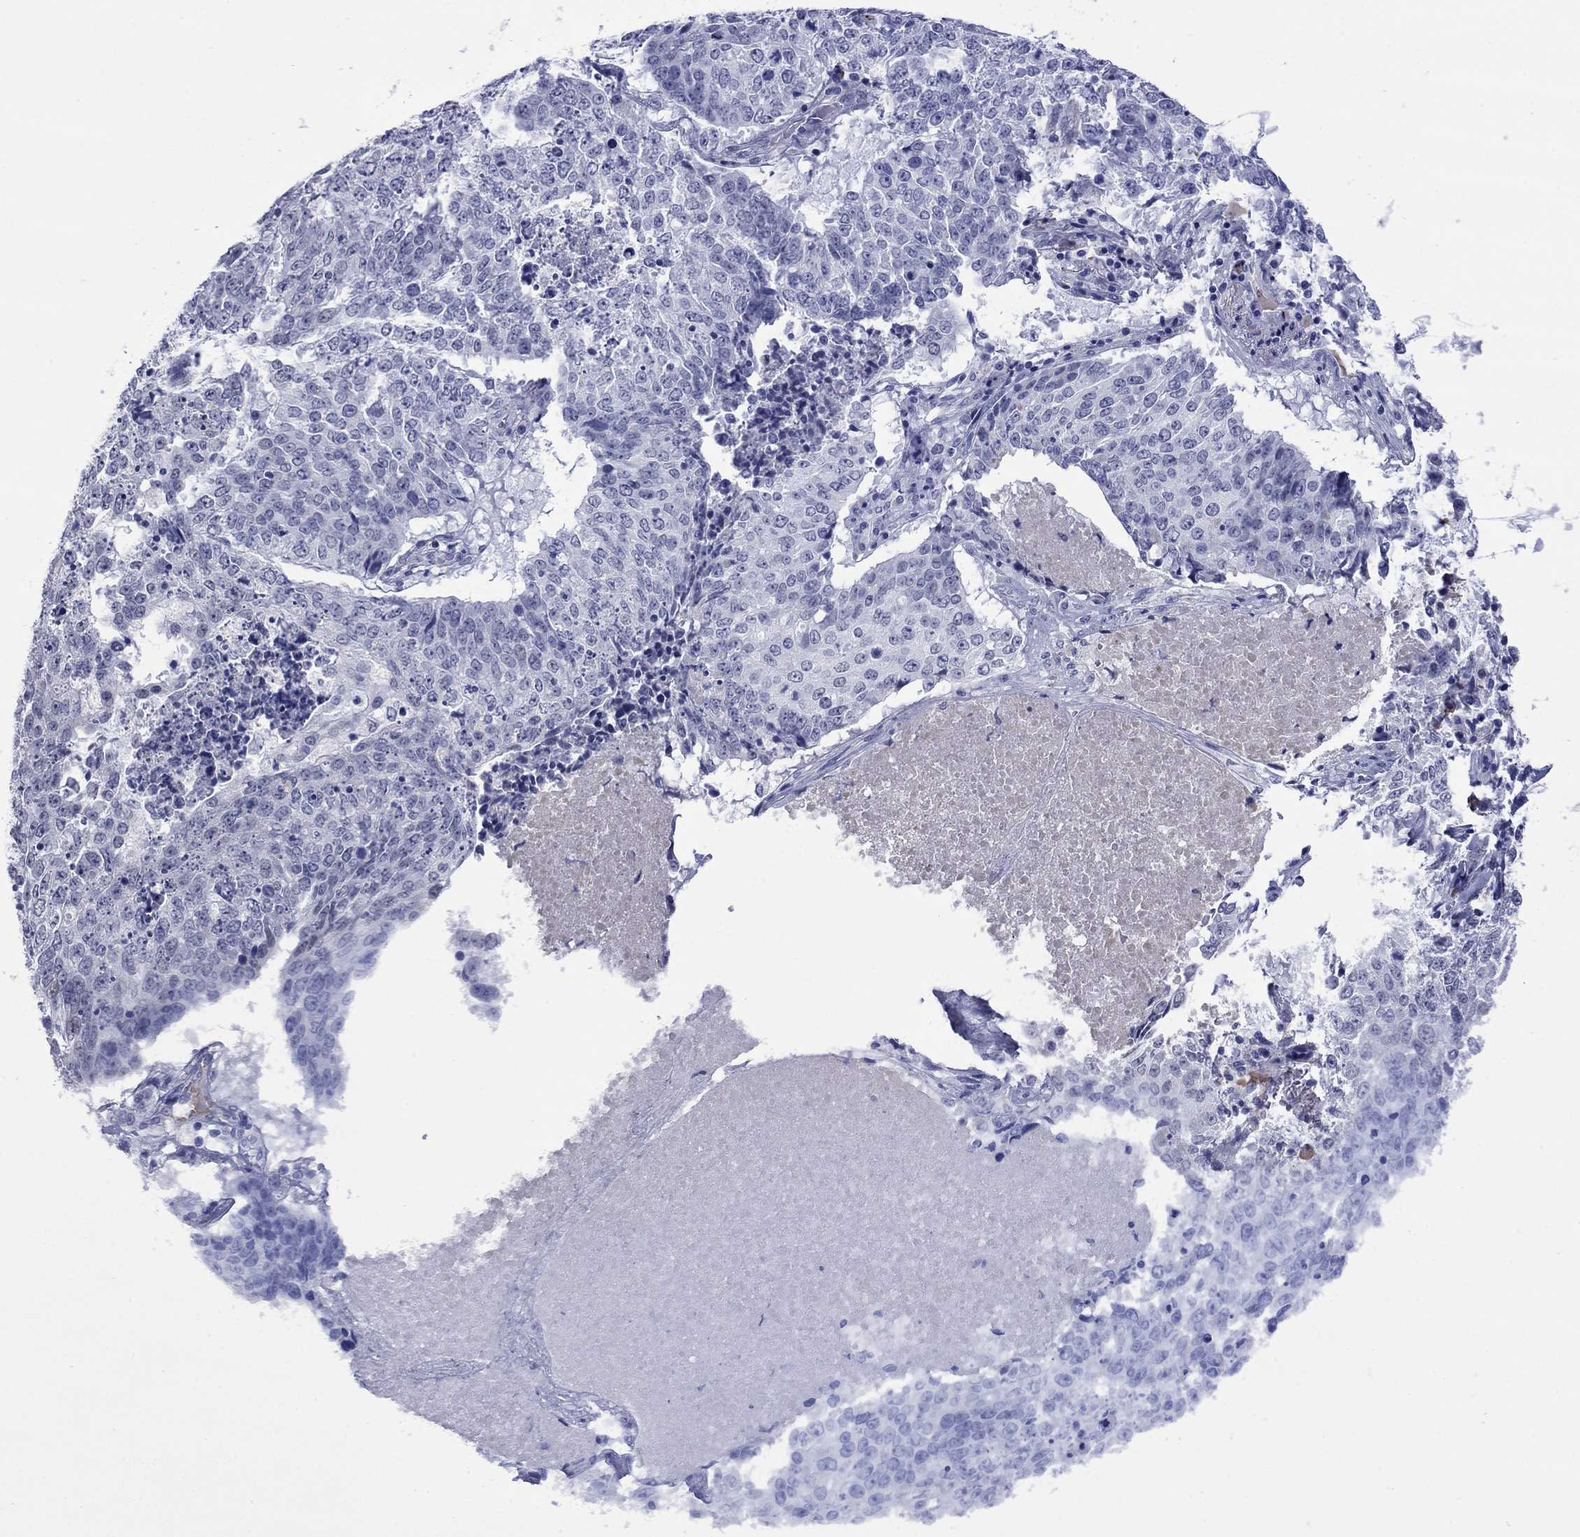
{"staining": {"intensity": "negative", "quantity": "none", "location": "none"}, "tissue": "lung cancer", "cell_type": "Tumor cells", "image_type": "cancer", "snomed": [{"axis": "morphology", "description": "Normal tissue, NOS"}, {"axis": "morphology", "description": "Squamous cell carcinoma, NOS"}, {"axis": "topography", "description": "Bronchus"}, {"axis": "topography", "description": "Lung"}], "caption": "This is an IHC histopathology image of human lung squamous cell carcinoma. There is no expression in tumor cells.", "gene": "APOA2", "patient": {"sex": "male", "age": 64}}